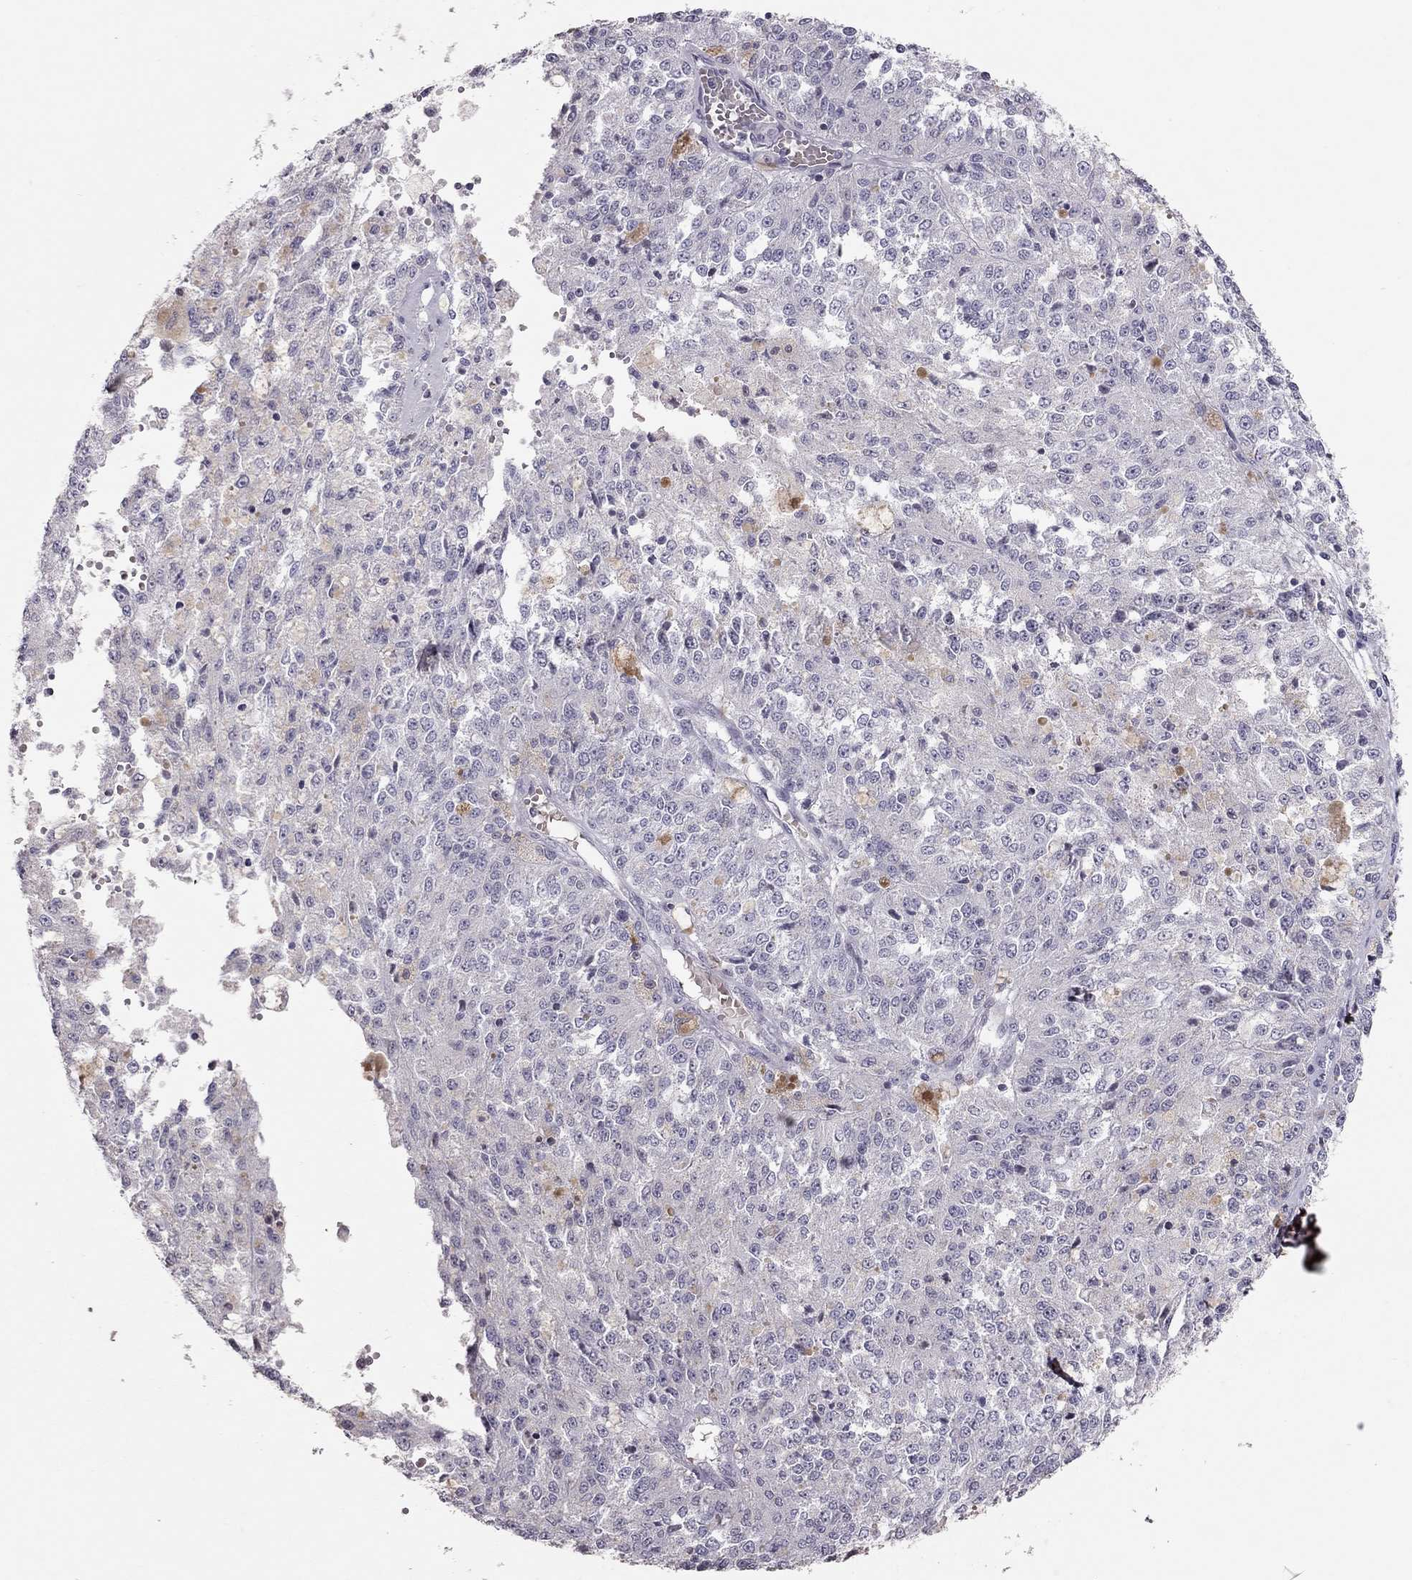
{"staining": {"intensity": "negative", "quantity": "none", "location": "none"}, "tissue": "melanoma", "cell_type": "Tumor cells", "image_type": "cancer", "snomed": [{"axis": "morphology", "description": "Malignant melanoma, Metastatic site"}, {"axis": "topography", "description": "Lymph node"}], "caption": "Immunohistochemistry image of human malignant melanoma (metastatic site) stained for a protein (brown), which demonstrates no expression in tumor cells. (DAB IHC with hematoxylin counter stain).", "gene": "TSHB", "patient": {"sex": "female", "age": 64}}